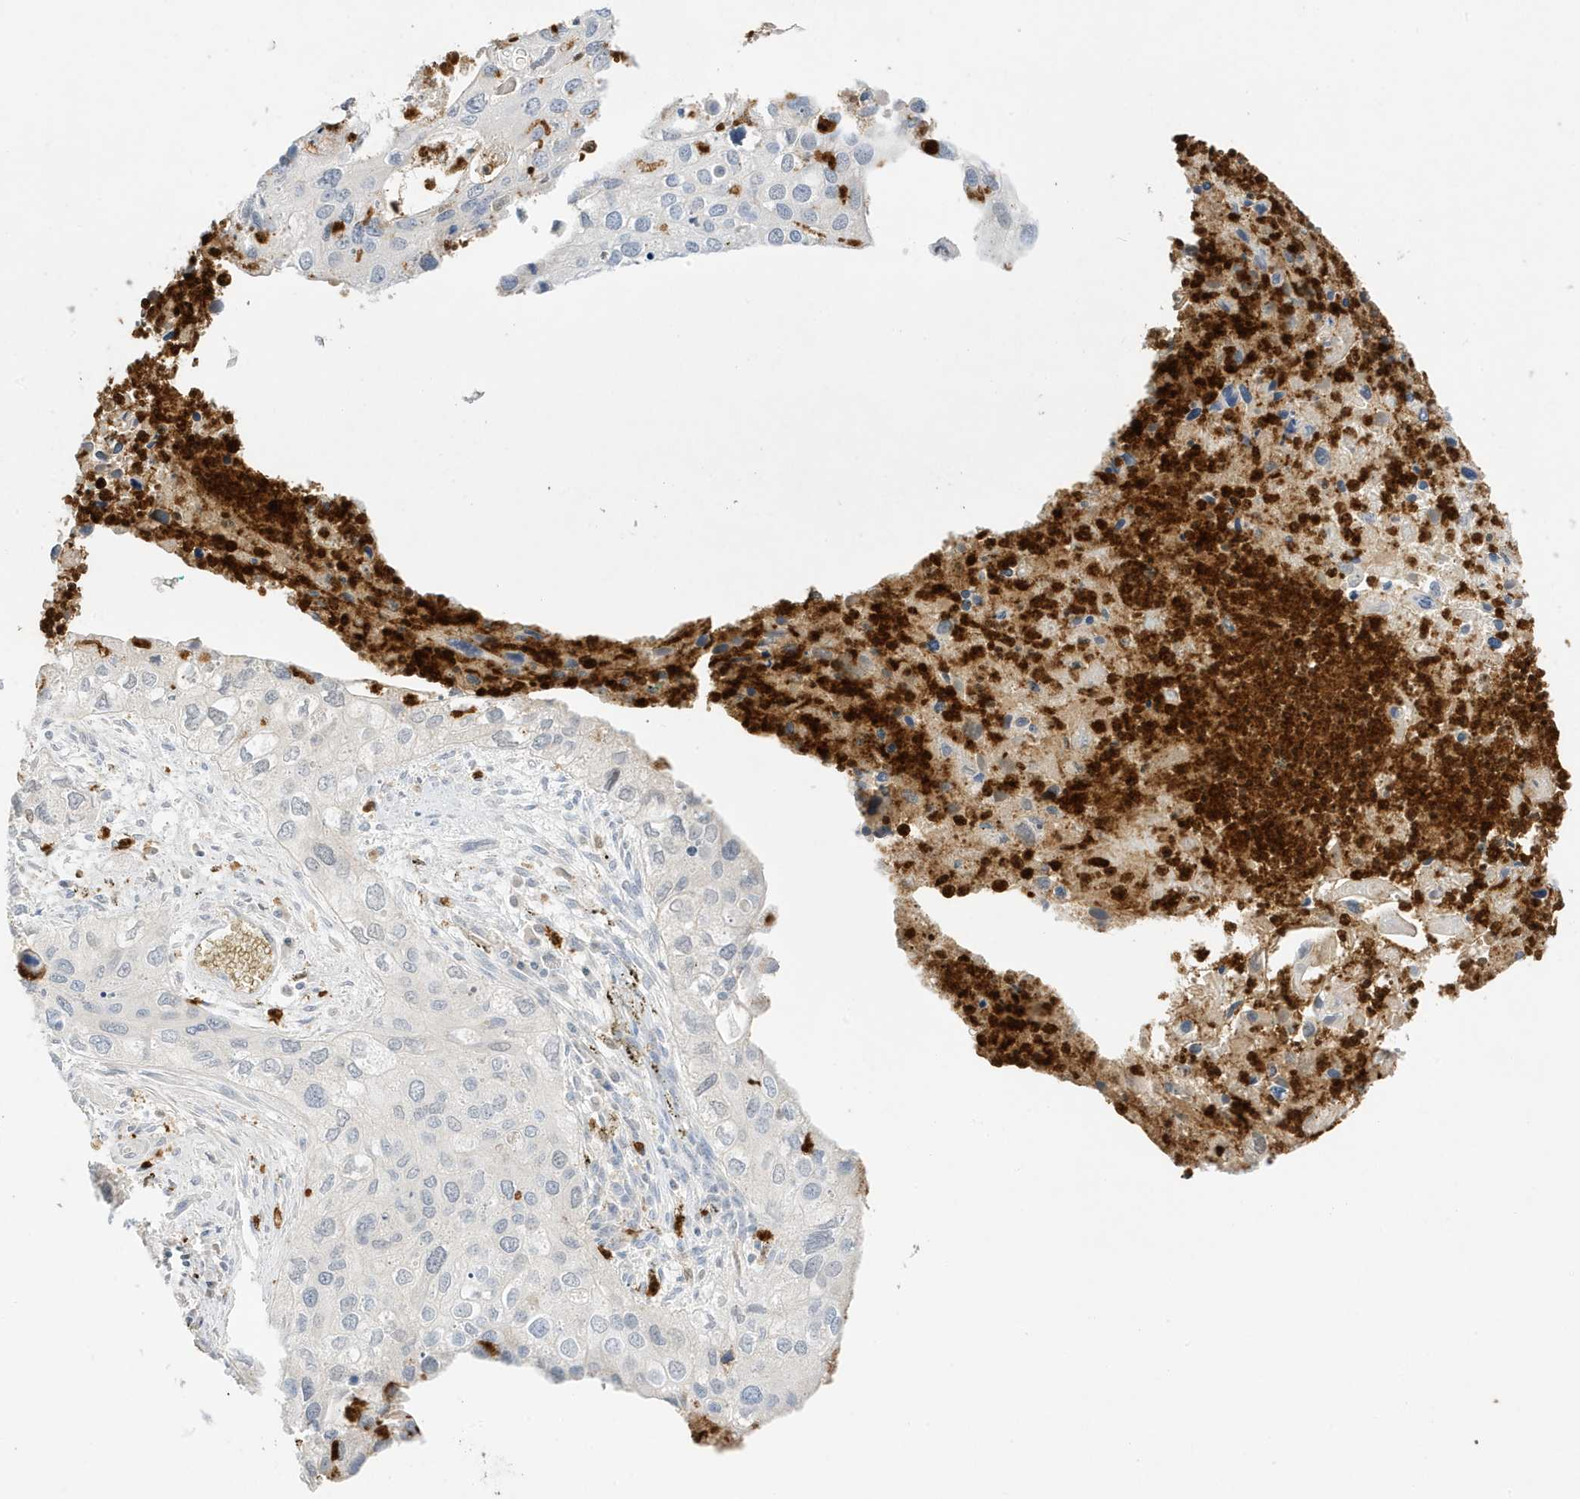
{"staining": {"intensity": "negative", "quantity": "none", "location": "none"}, "tissue": "cervical cancer", "cell_type": "Tumor cells", "image_type": "cancer", "snomed": [{"axis": "morphology", "description": "Squamous cell carcinoma, NOS"}, {"axis": "topography", "description": "Cervix"}], "caption": "Immunohistochemistry of human cervical squamous cell carcinoma displays no positivity in tumor cells.", "gene": "GCA", "patient": {"sex": "female", "age": 55}}